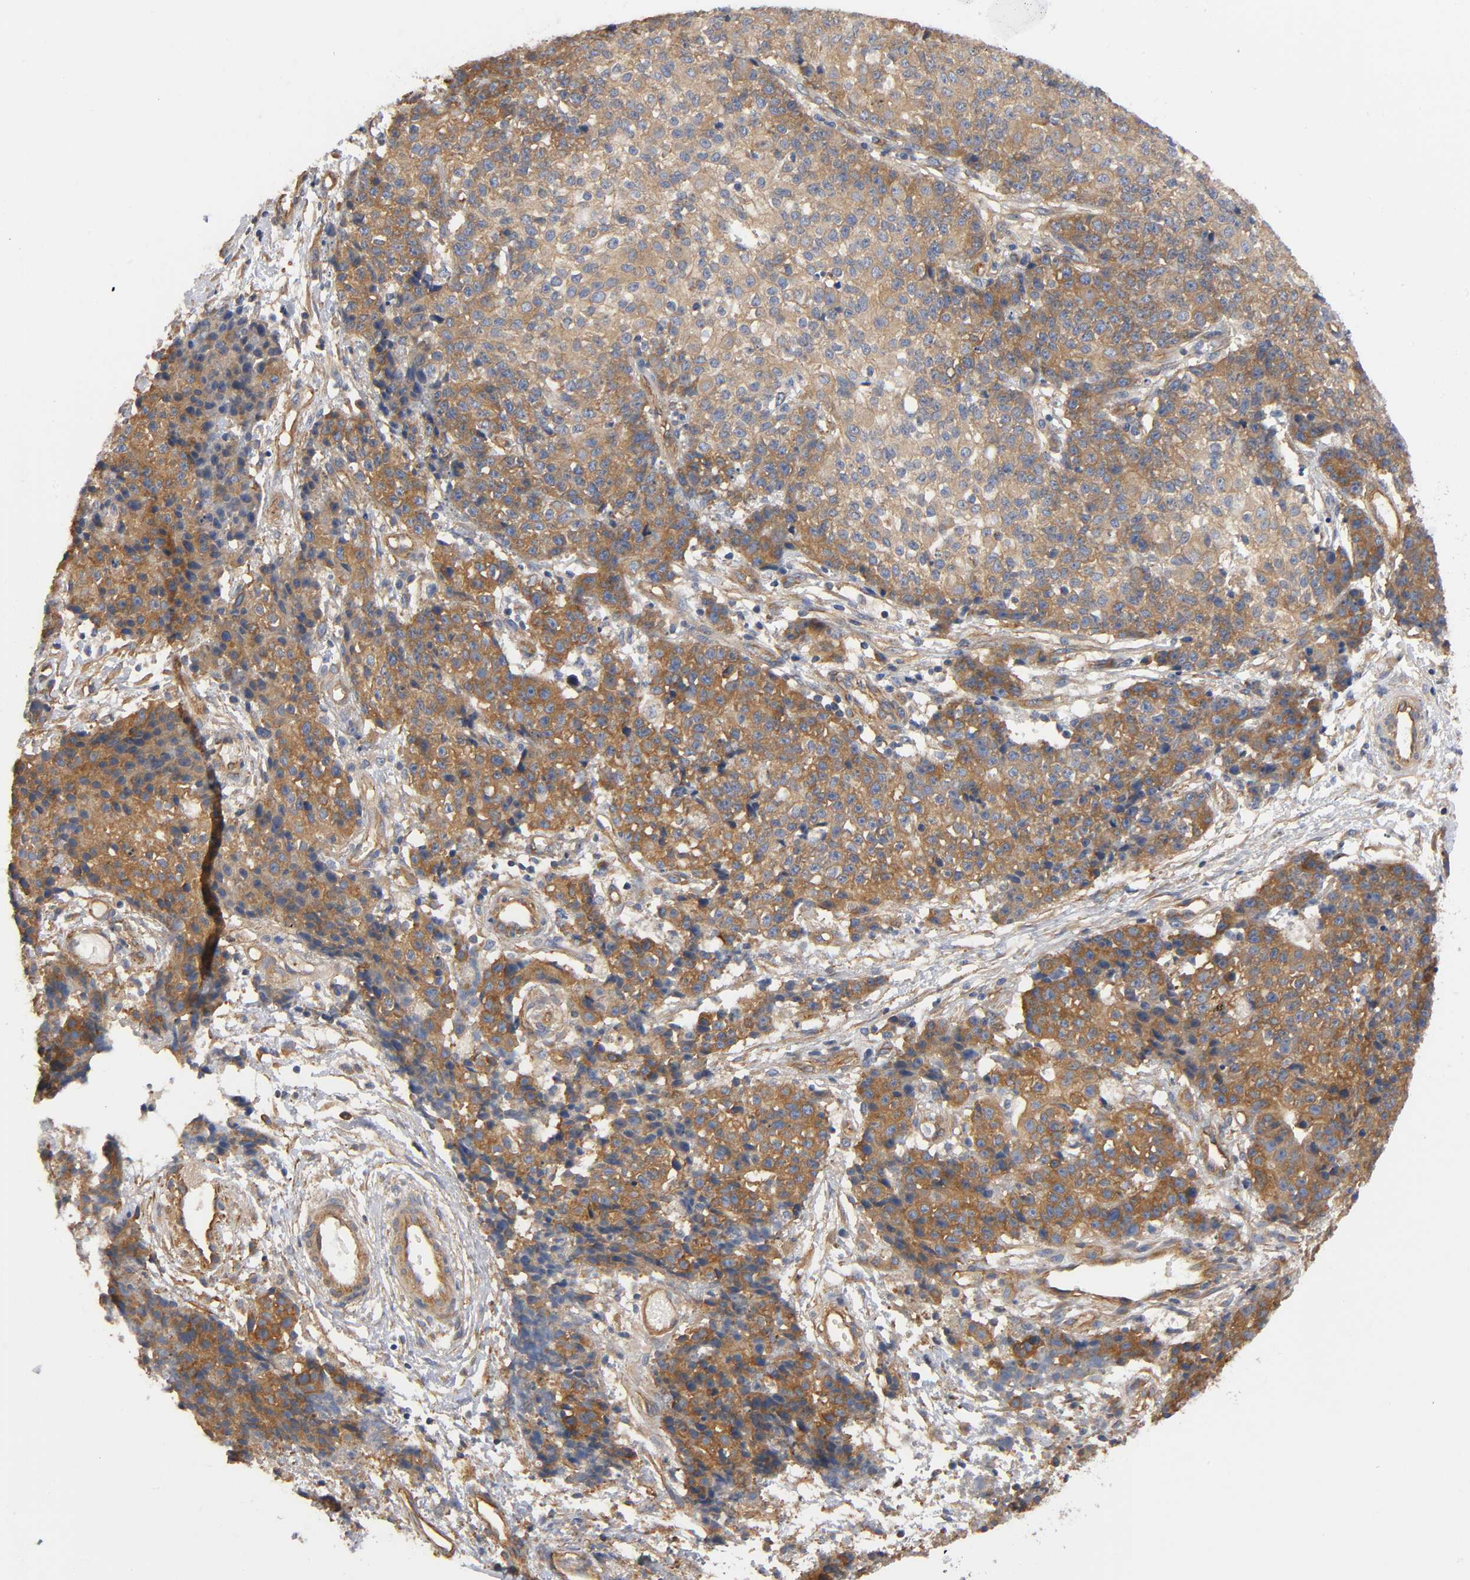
{"staining": {"intensity": "moderate", "quantity": ">75%", "location": "cytoplasmic/membranous"}, "tissue": "ovarian cancer", "cell_type": "Tumor cells", "image_type": "cancer", "snomed": [{"axis": "morphology", "description": "Carcinoma, endometroid"}, {"axis": "topography", "description": "Ovary"}], "caption": "About >75% of tumor cells in human endometroid carcinoma (ovarian) reveal moderate cytoplasmic/membranous protein positivity as visualized by brown immunohistochemical staining.", "gene": "MARS1", "patient": {"sex": "female", "age": 42}}